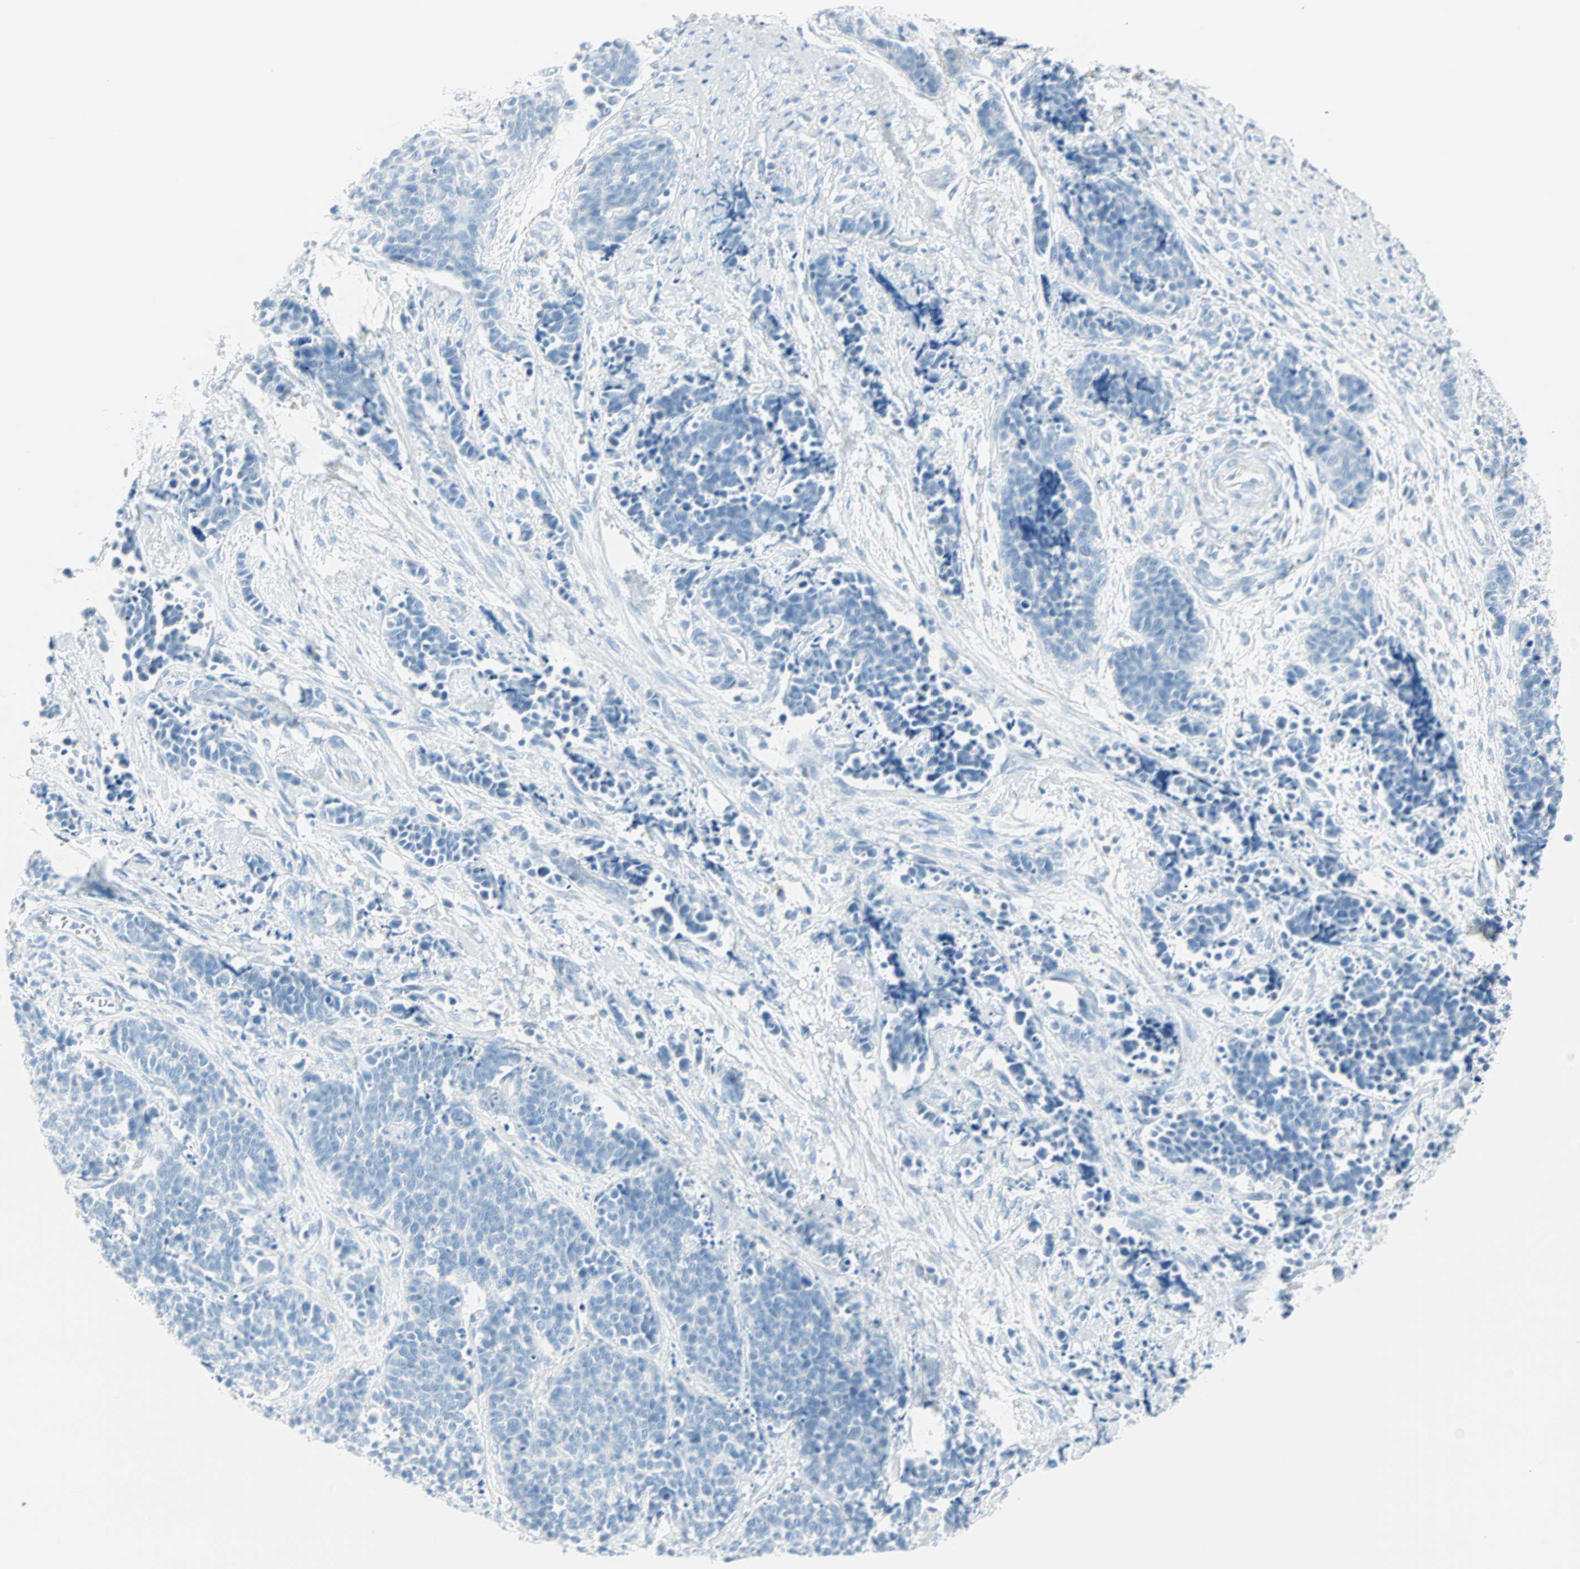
{"staining": {"intensity": "negative", "quantity": "none", "location": "none"}, "tissue": "cervical cancer", "cell_type": "Tumor cells", "image_type": "cancer", "snomed": [{"axis": "morphology", "description": "Squamous cell carcinoma, NOS"}, {"axis": "topography", "description": "Cervix"}], "caption": "An immunohistochemistry (IHC) histopathology image of cervical squamous cell carcinoma is shown. There is no staining in tumor cells of cervical squamous cell carcinoma.", "gene": "NES", "patient": {"sex": "female", "age": 35}}